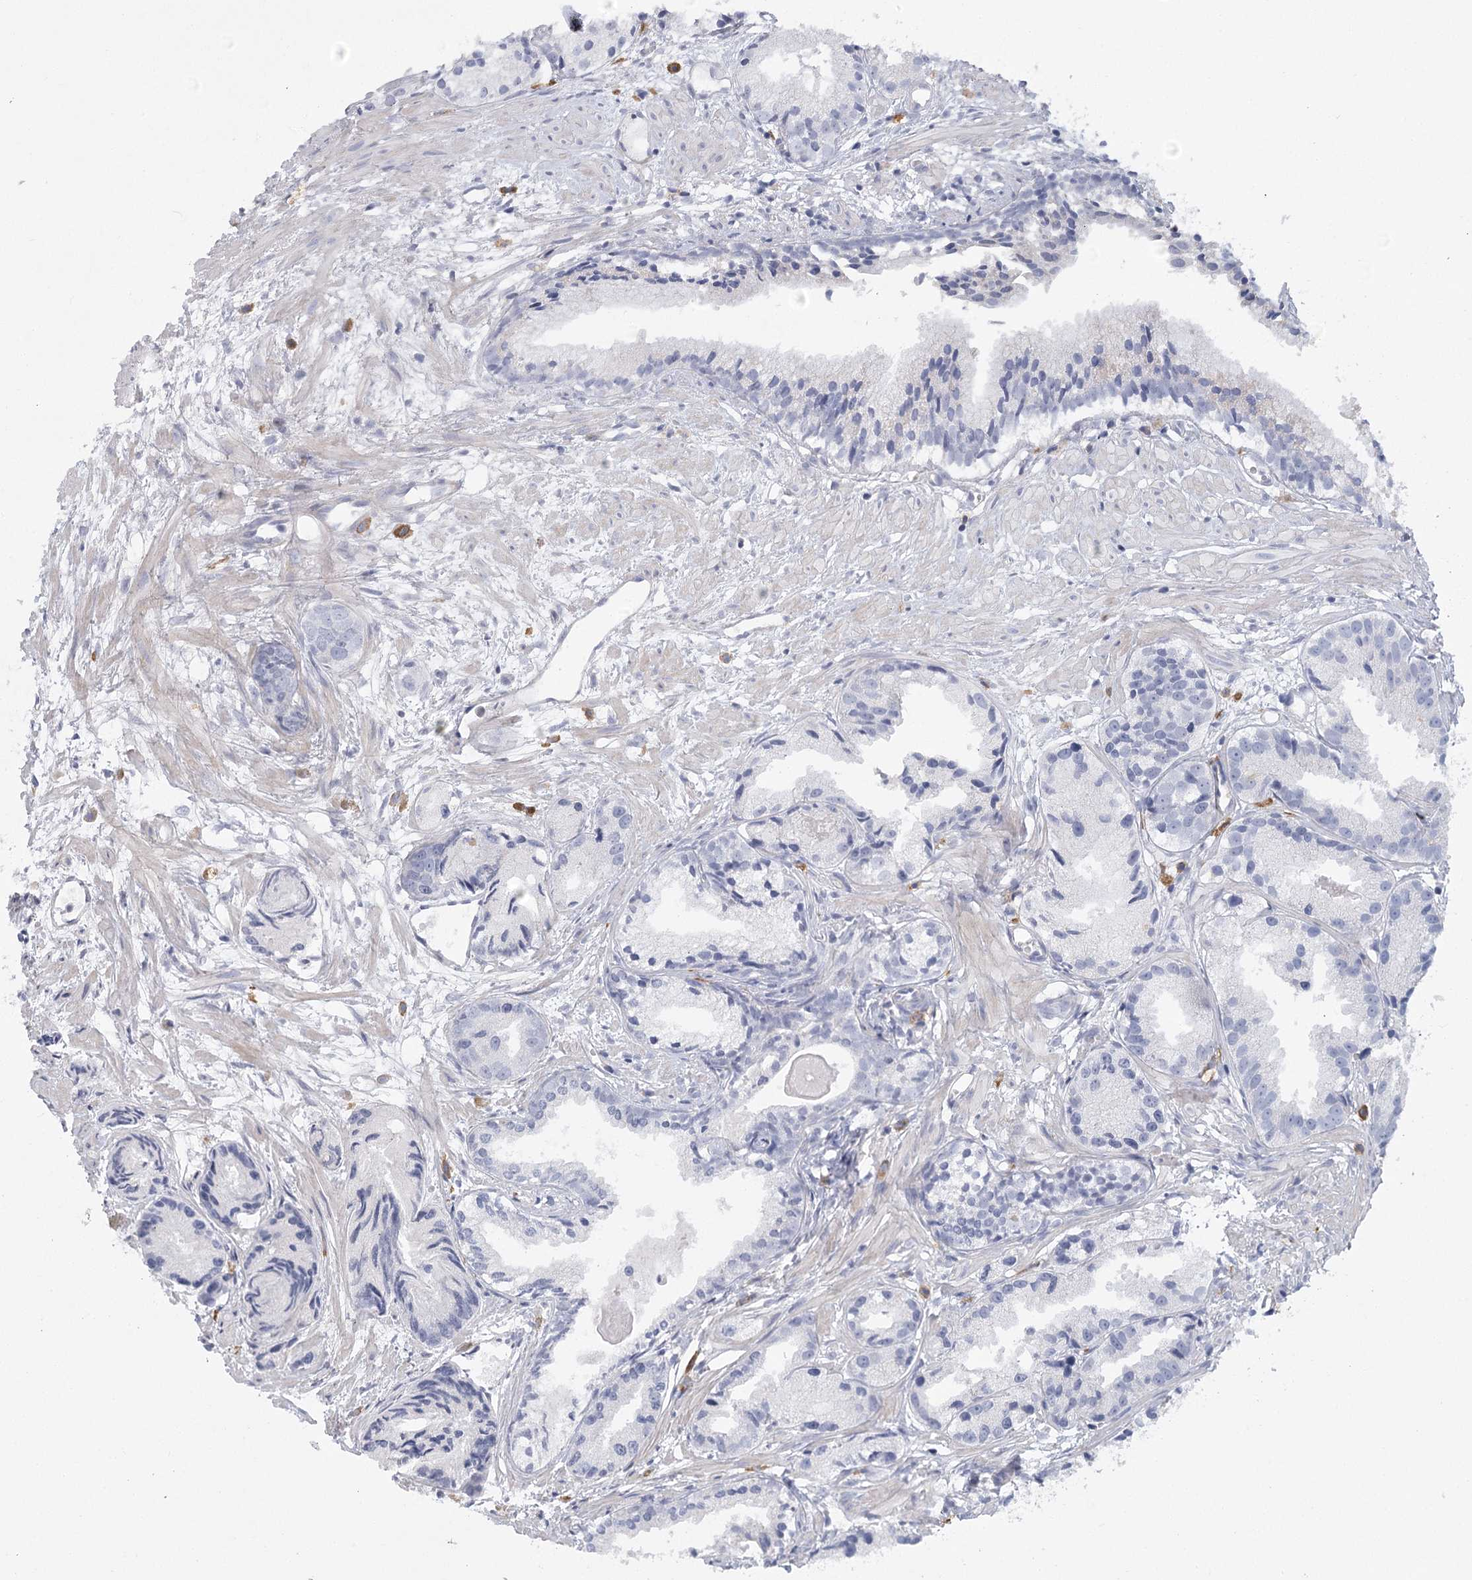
{"staining": {"intensity": "negative", "quantity": "none", "location": "none"}, "tissue": "prostate cancer", "cell_type": "Tumor cells", "image_type": "cancer", "snomed": [{"axis": "morphology", "description": "Adenocarcinoma, Low grade"}, {"axis": "topography", "description": "Prostate"}], "caption": "Immunohistochemistry (IHC) image of neoplastic tissue: prostate cancer stained with DAB (3,3'-diaminobenzidine) reveals no significant protein positivity in tumor cells.", "gene": "FAM76B", "patient": {"sex": "male", "age": 88}}